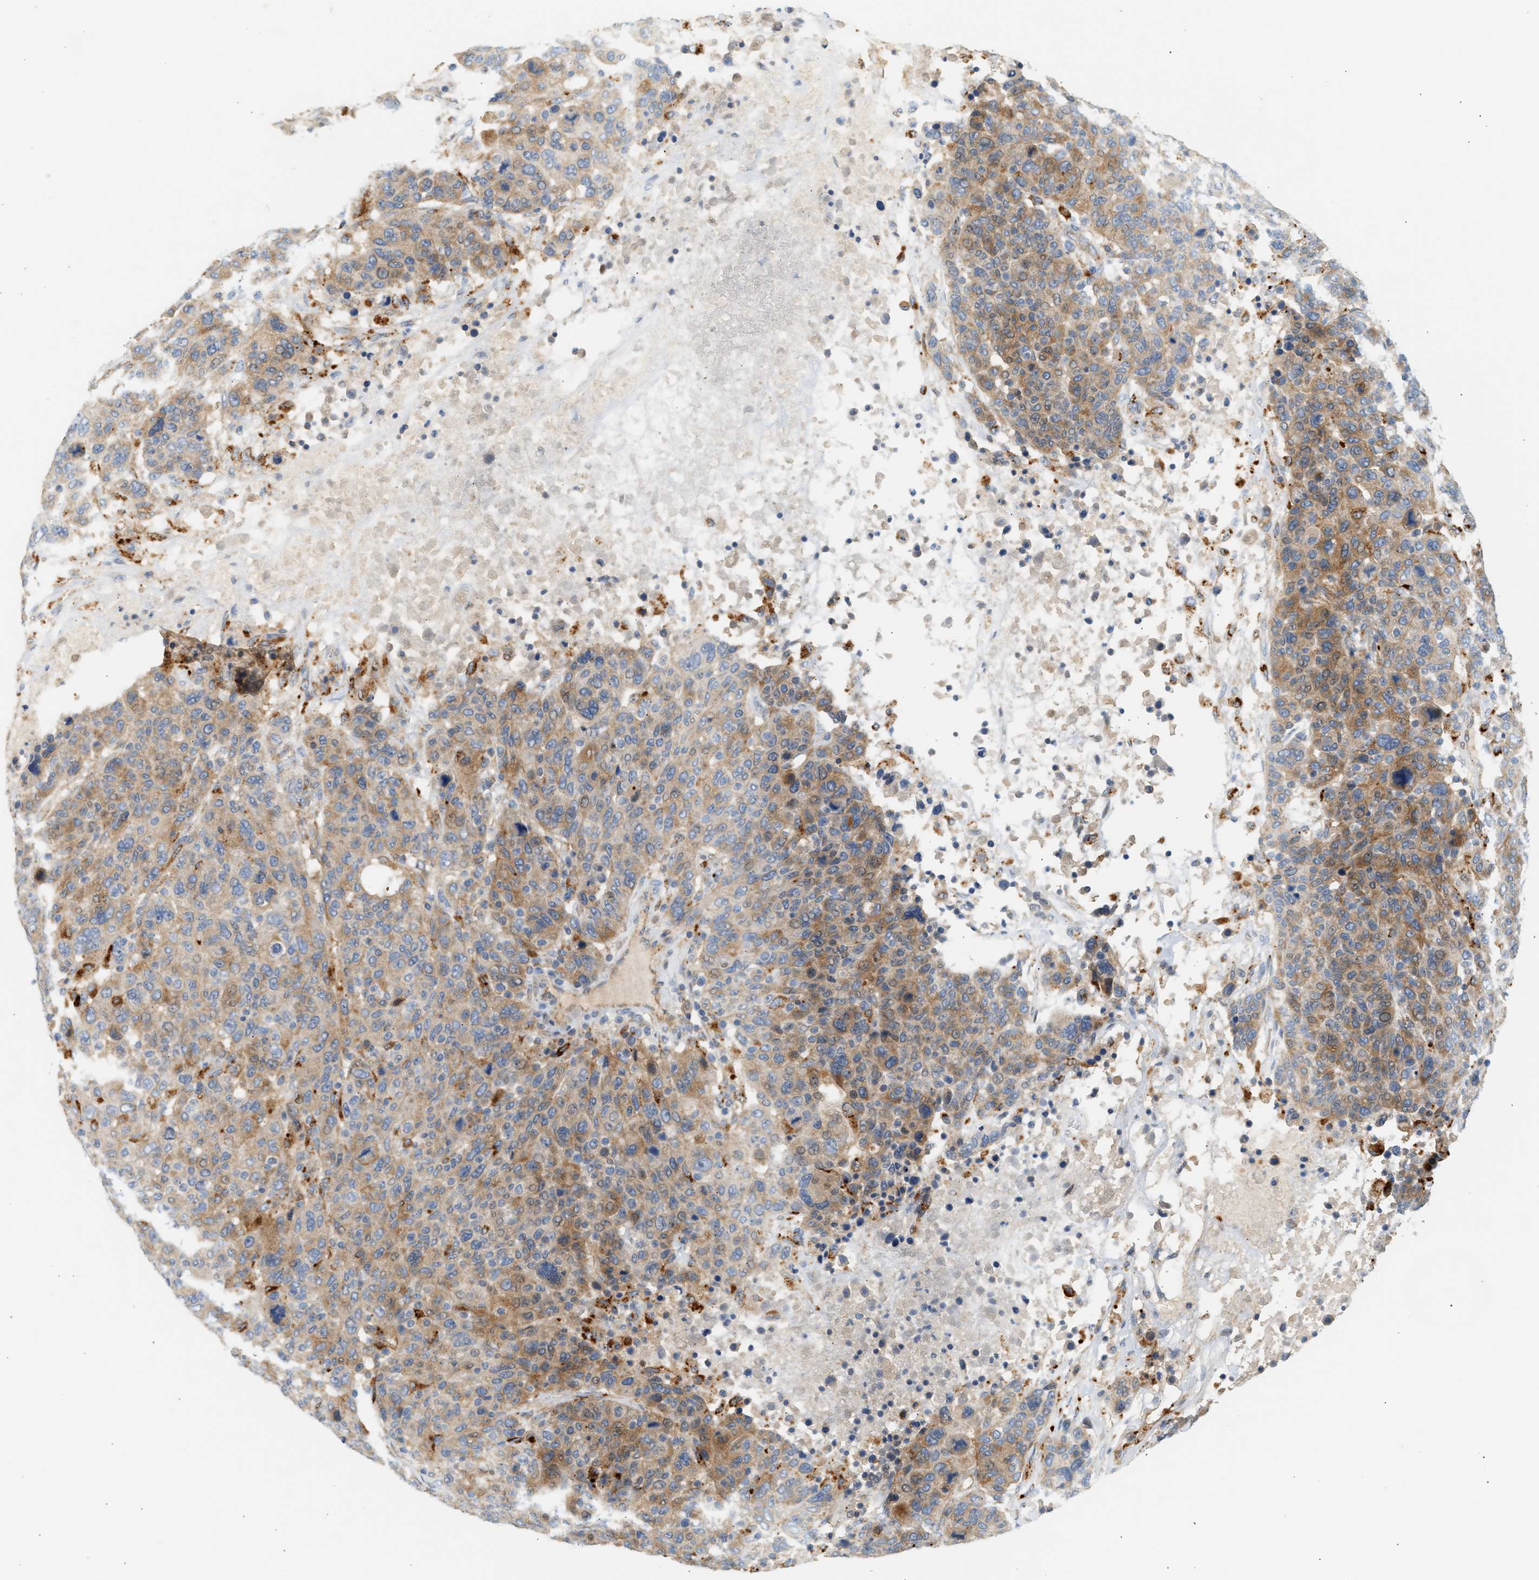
{"staining": {"intensity": "moderate", "quantity": "25%-75%", "location": "cytoplasmic/membranous"}, "tissue": "breast cancer", "cell_type": "Tumor cells", "image_type": "cancer", "snomed": [{"axis": "morphology", "description": "Duct carcinoma"}, {"axis": "topography", "description": "Breast"}], "caption": "Human invasive ductal carcinoma (breast) stained for a protein (brown) shows moderate cytoplasmic/membranous positive positivity in about 25%-75% of tumor cells.", "gene": "ENTHD1", "patient": {"sex": "female", "age": 37}}